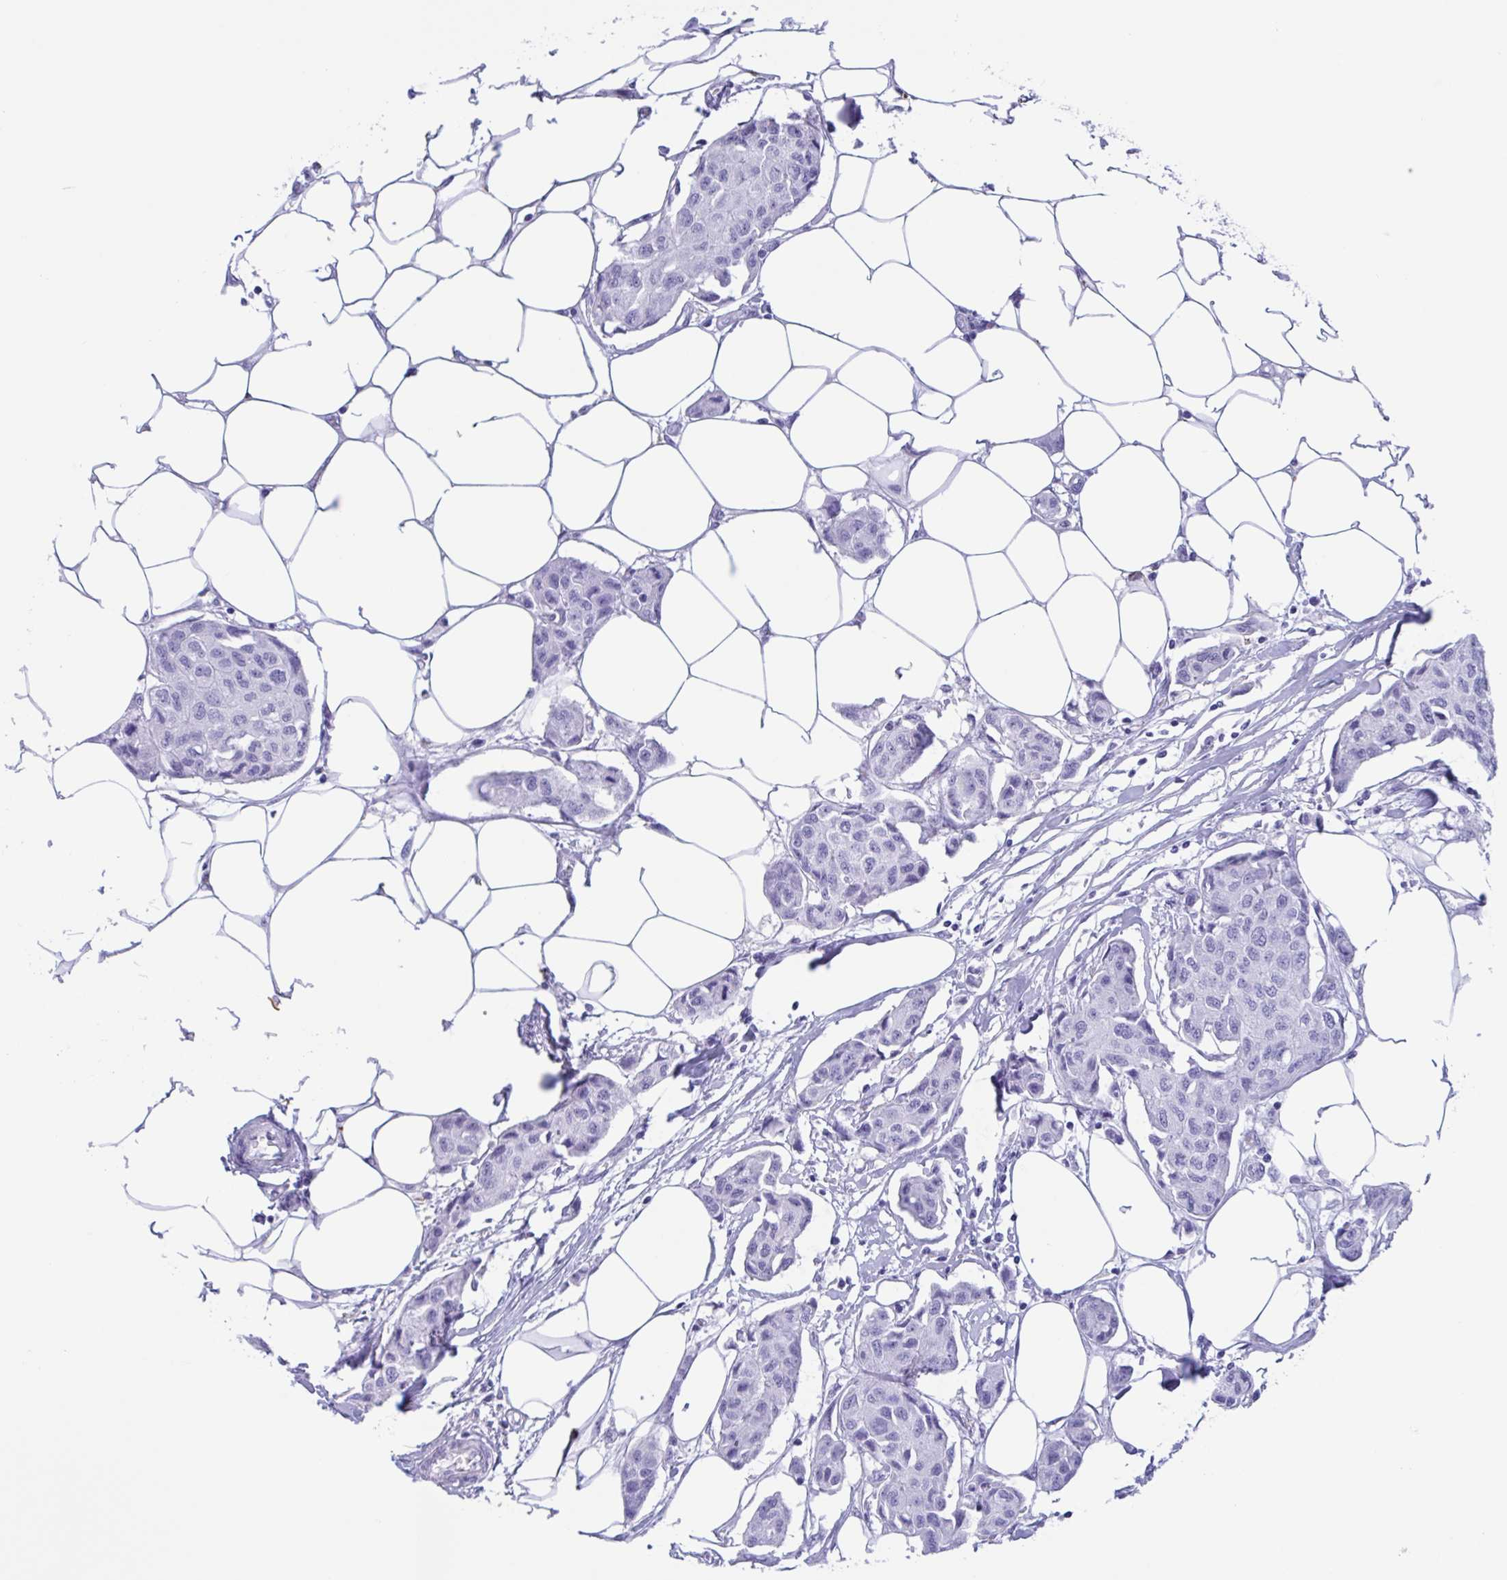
{"staining": {"intensity": "negative", "quantity": "none", "location": "none"}, "tissue": "breast cancer", "cell_type": "Tumor cells", "image_type": "cancer", "snomed": [{"axis": "morphology", "description": "Duct carcinoma"}, {"axis": "topography", "description": "Breast"}, {"axis": "topography", "description": "Lymph node"}], "caption": "This is an immunohistochemistry histopathology image of breast infiltrating ductal carcinoma. There is no positivity in tumor cells.", "gene": "ZNF850", "patient": {"sex": "female", "age": 80}}